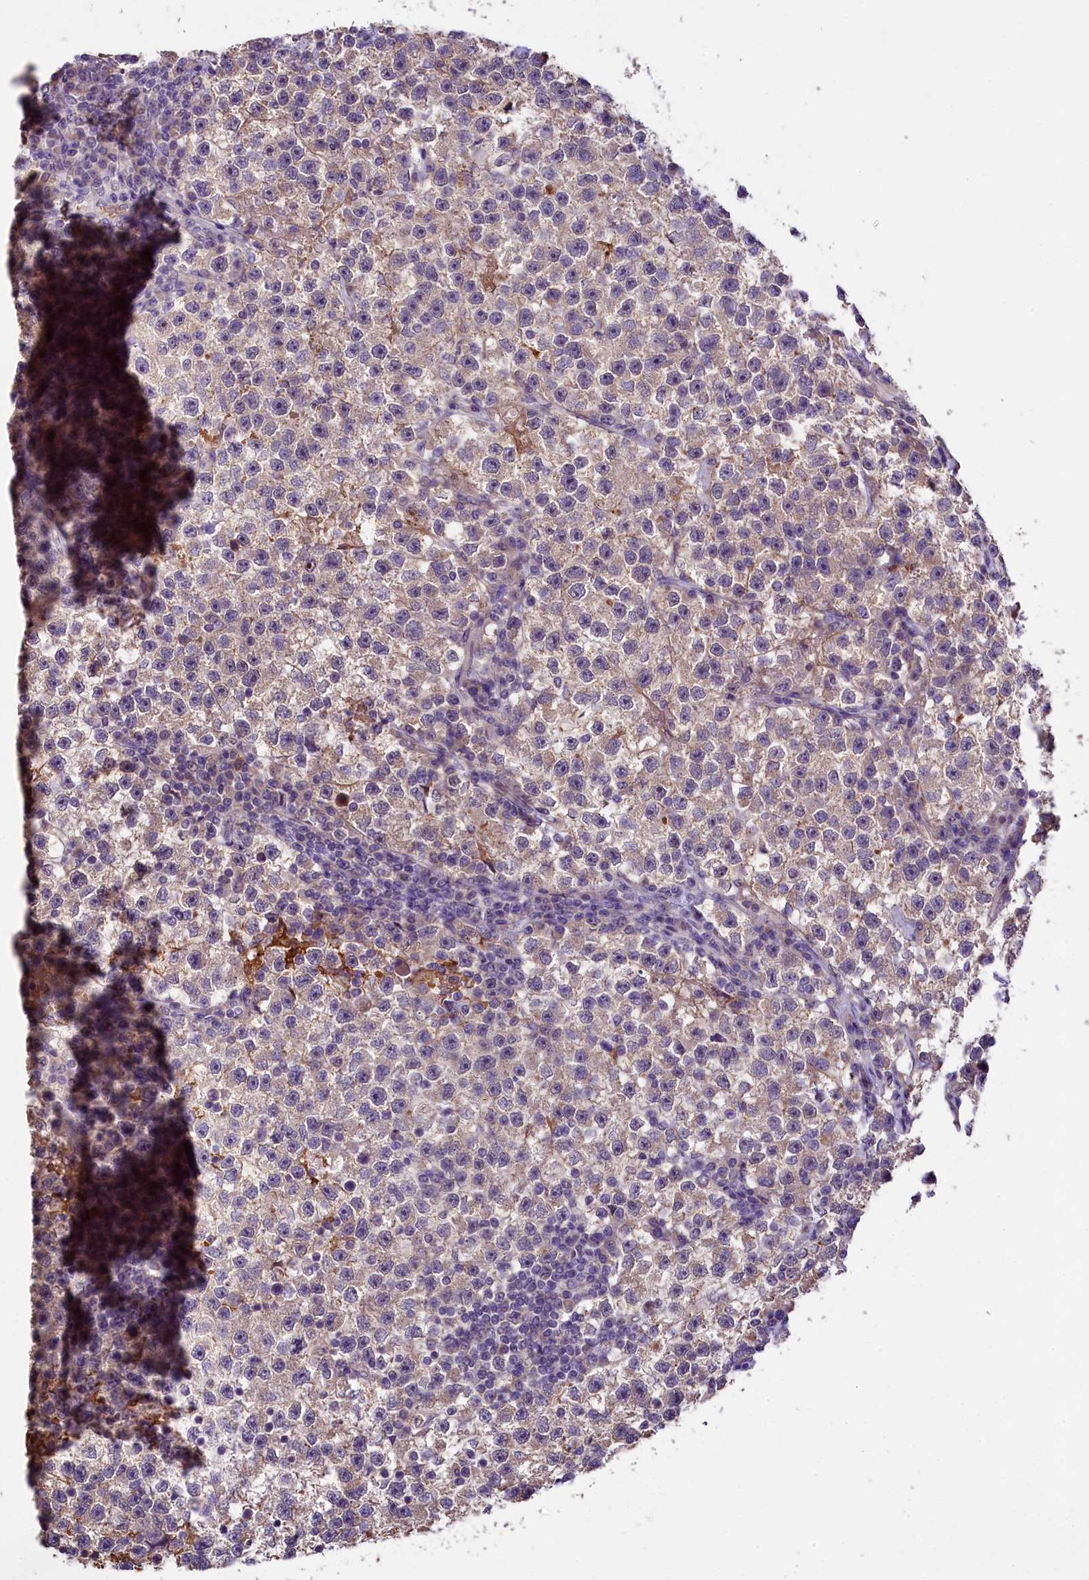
{"staining": {"intensity": "negative", "quantity": "none", "location": "none"}, "tissue": "testis cancer", "cell_type": "Tumor cells", "image_type": "cancer", "snomed": [{"axis": "morphology", "description": "Seminoma, NOS"}, {"axis": "topography", "description": "Testis"}], "caption": "This is an immunohistochemistry (IHC) photomicrograph of seminoma (testis). There is no staining in tumor cells.", "gene": "UBXN6", "patient": {"sex": "male", "age": 22}}